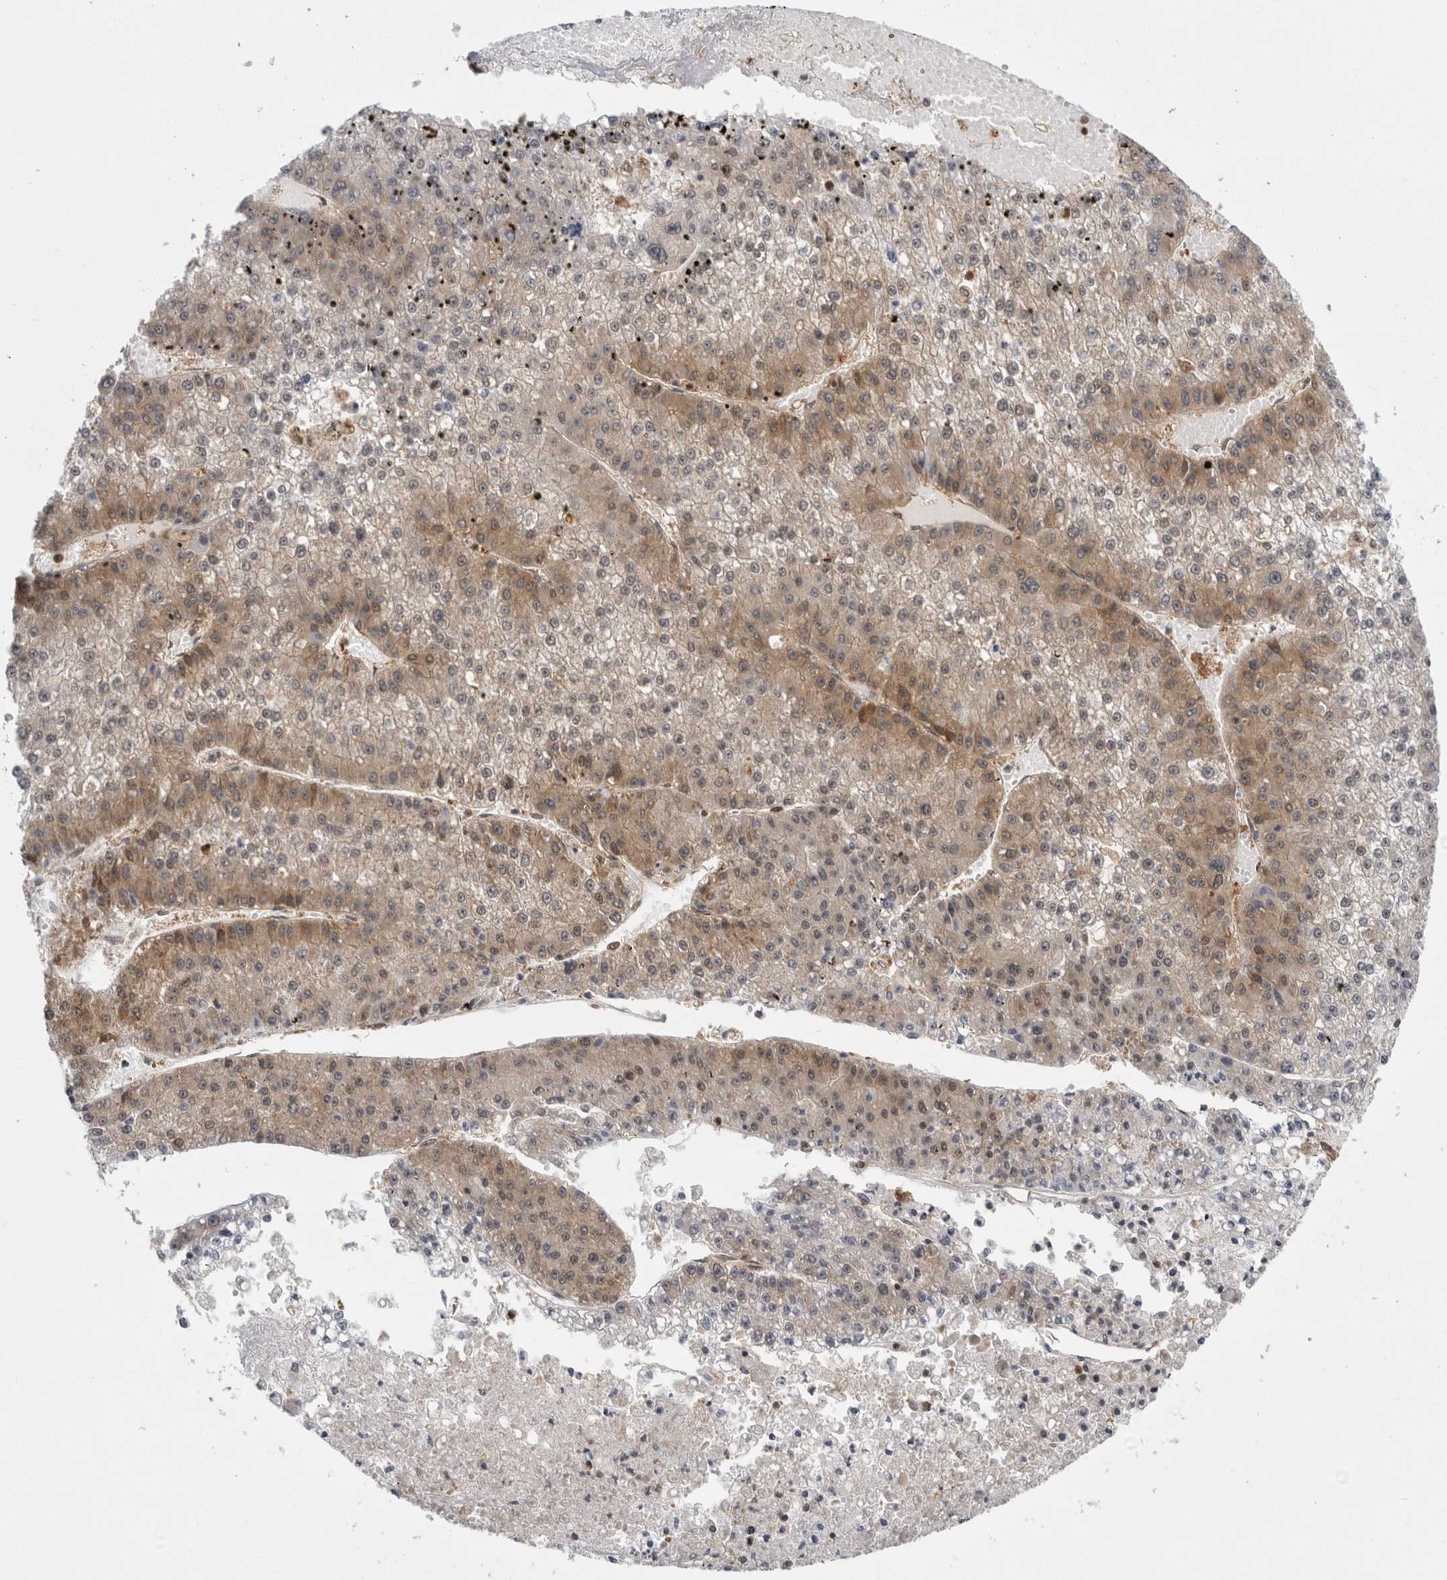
{"staining": {"intensity": "moderate", "quantity": "25%-75%", "location": "cytoplasmic/membranous"}, "tissue": "liver cancer", "cell_type": "Tumor cells", "image_type": "cancer", "snomed": [{"axis": "morphology", "description": "Carcinoma, Hepatocellular, NOS"}, {"axis": "topography", "description": "Liver"}], "caption": "Tumor cells reveal medium levels of moderate cytoplasmic/membranous positivity in about 25%-75% of cells in hepatocellular carcinoma (liver).", "gene": "CACYBP", "patient": {"sex": "female", "age": 73}}